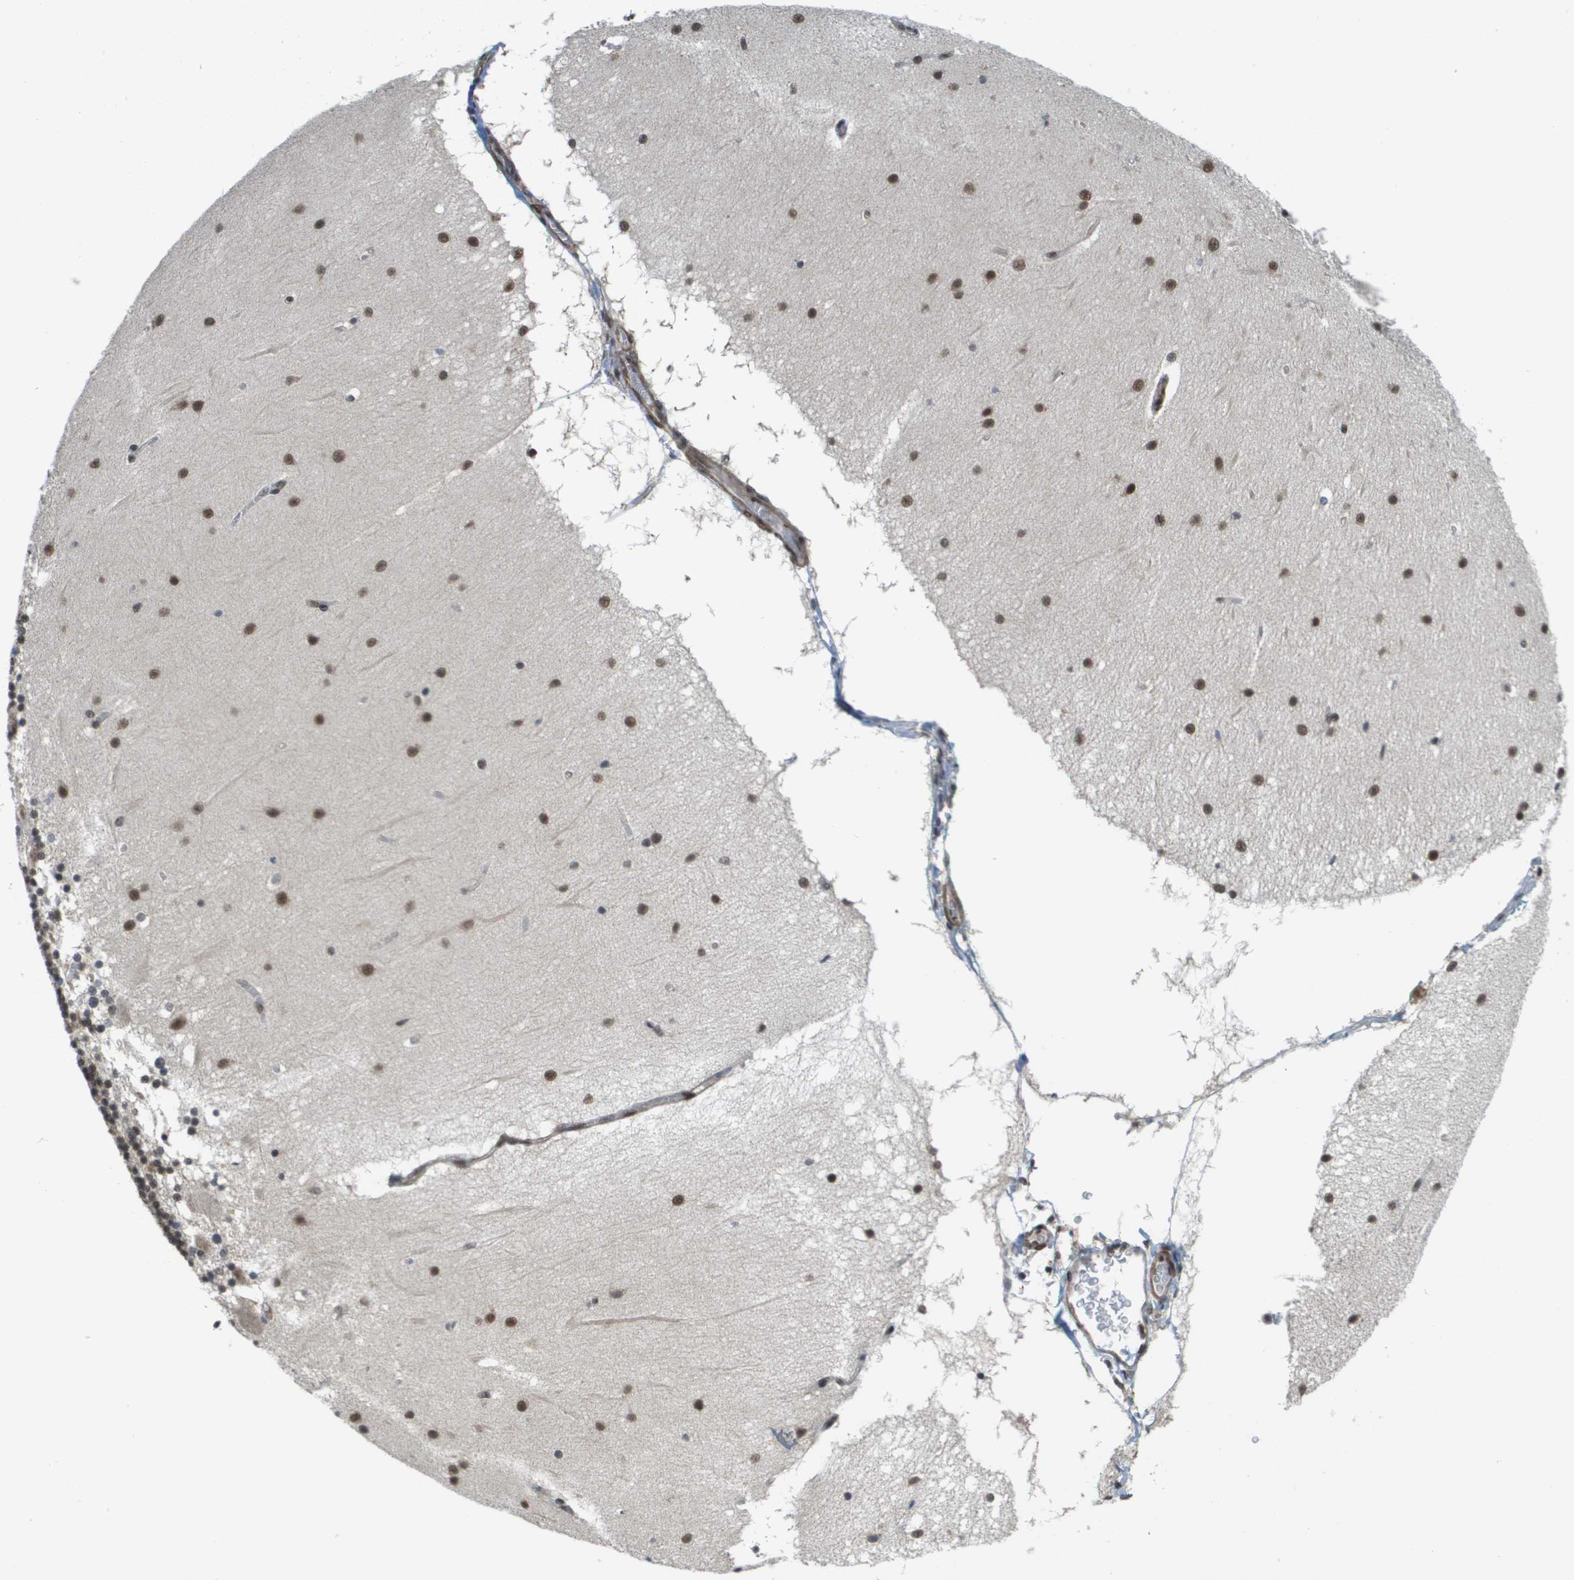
{"staining": {"intensity": "strong", "quantity": ">75%", "location": "nuclear"}, "tissue": "cerebellum", "cell_type": "Cells in granular layer", "image_type": "normal", "snomed": [{"axis": "morphology", "description": "Normal tissue, NOS"}, {"axis": "topography", "description": "Cerebellum"}], "caption": "Immunohistochemical staining of normal human cerebellum exhibits high levels of strong nuclear positivity in approximately >75% of cells in granular layer. The staining was performed using DAB (3,3'-diaminobenzidine), with brown indicating positive protein expression. Nuclei are stained blue with hematoxylin.", "gene": "PRCC", "patient": {"sex": "female", "age": 54}}